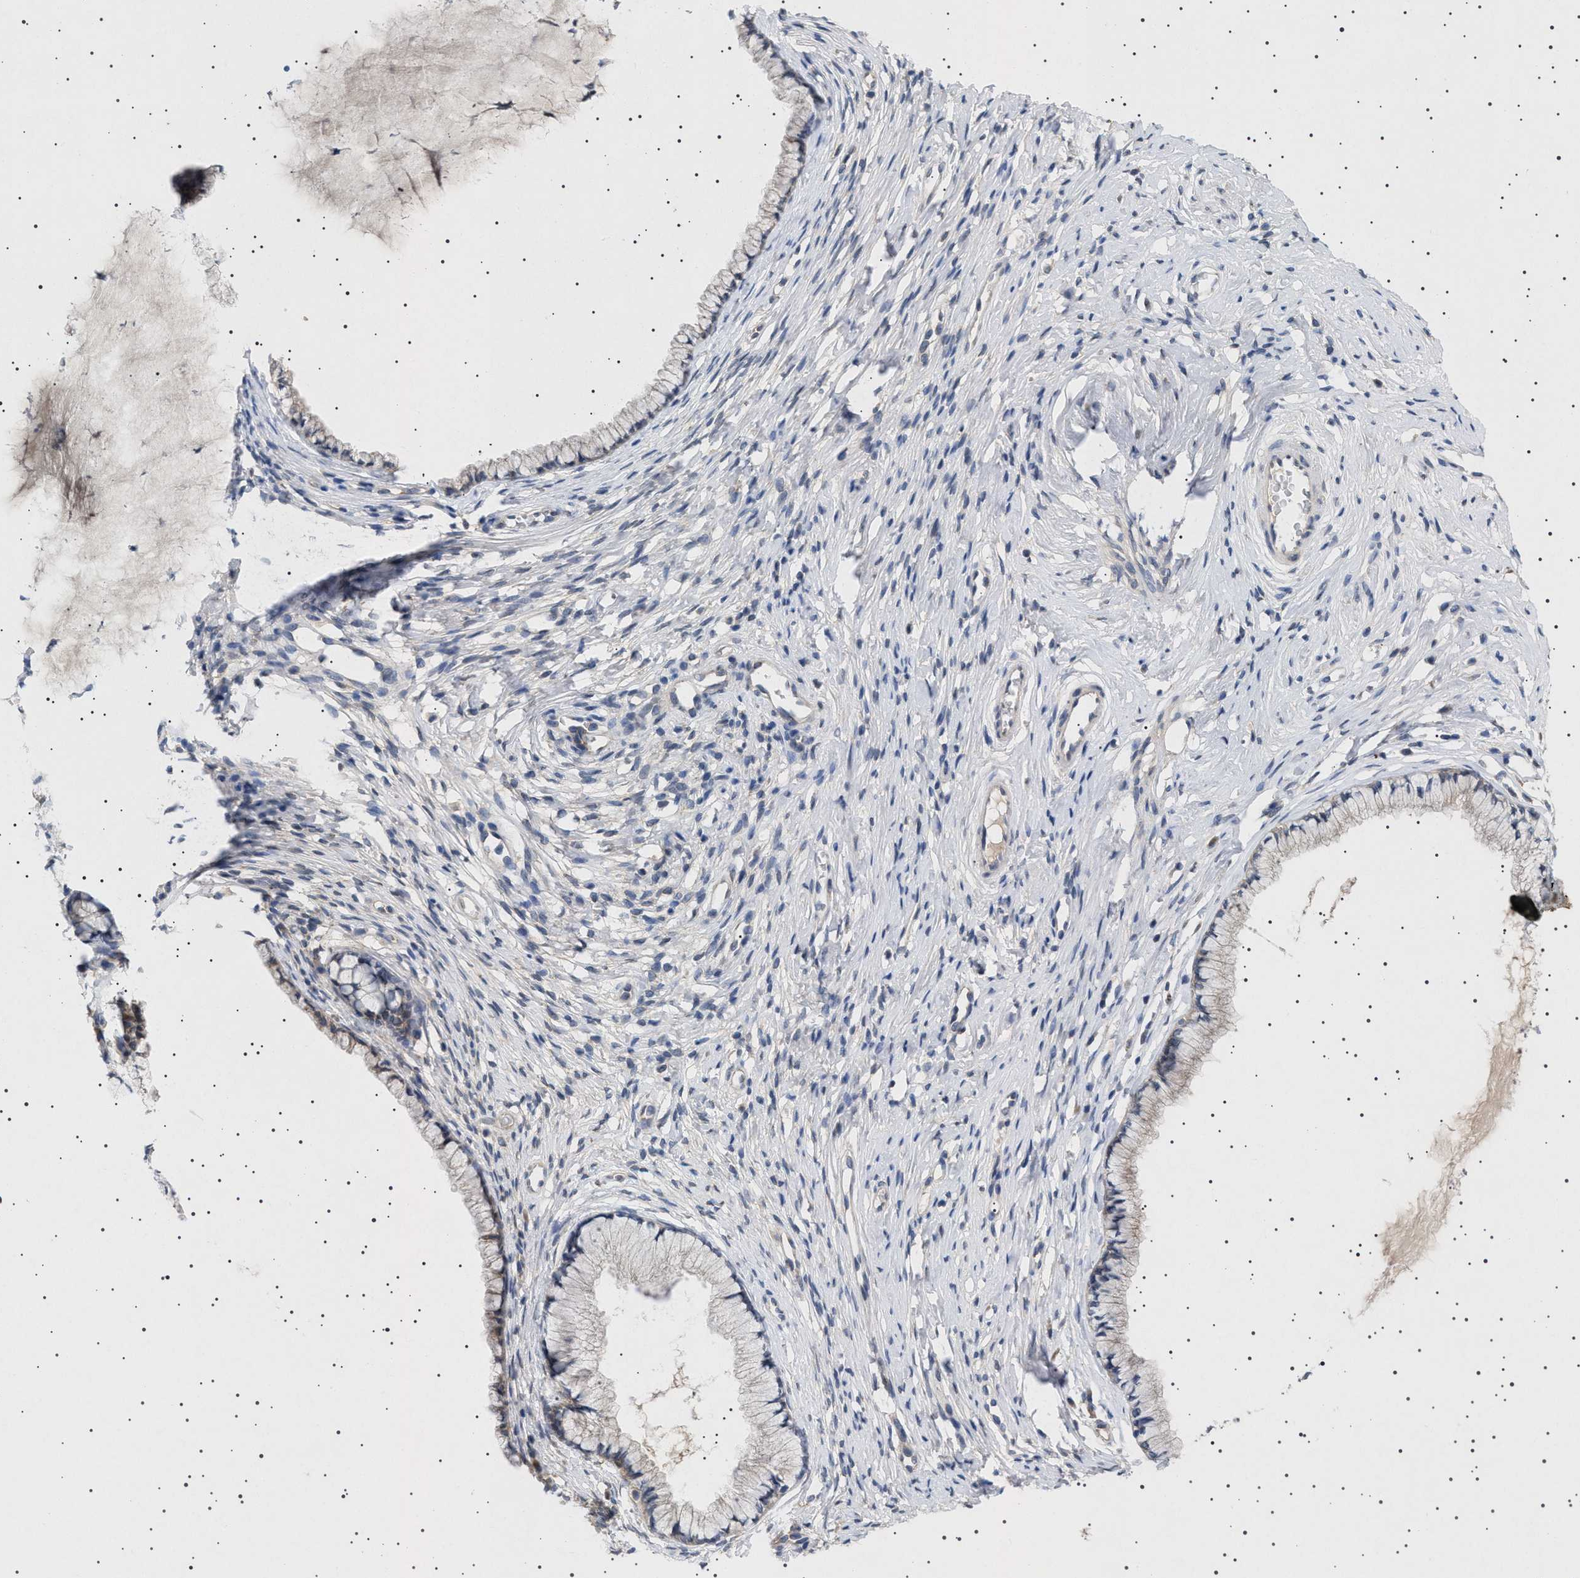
{"staining": {"intensity": "negative", "quantity": "none", "location": "none"}, "tissue": "cervix", "cell_type": "Glandular cells", "image_type": "normal", "snomed": [{"axis": "morphology", "description": "Normal tissue, NOS"}, {"axis": "topography", "description": "Cervix"}], "caption": "Immunohistochemistry of normal human cervix displays no staining in glandular cells.", "gene": "NUP93", "patient": {"sex": "female", "age": 77}}